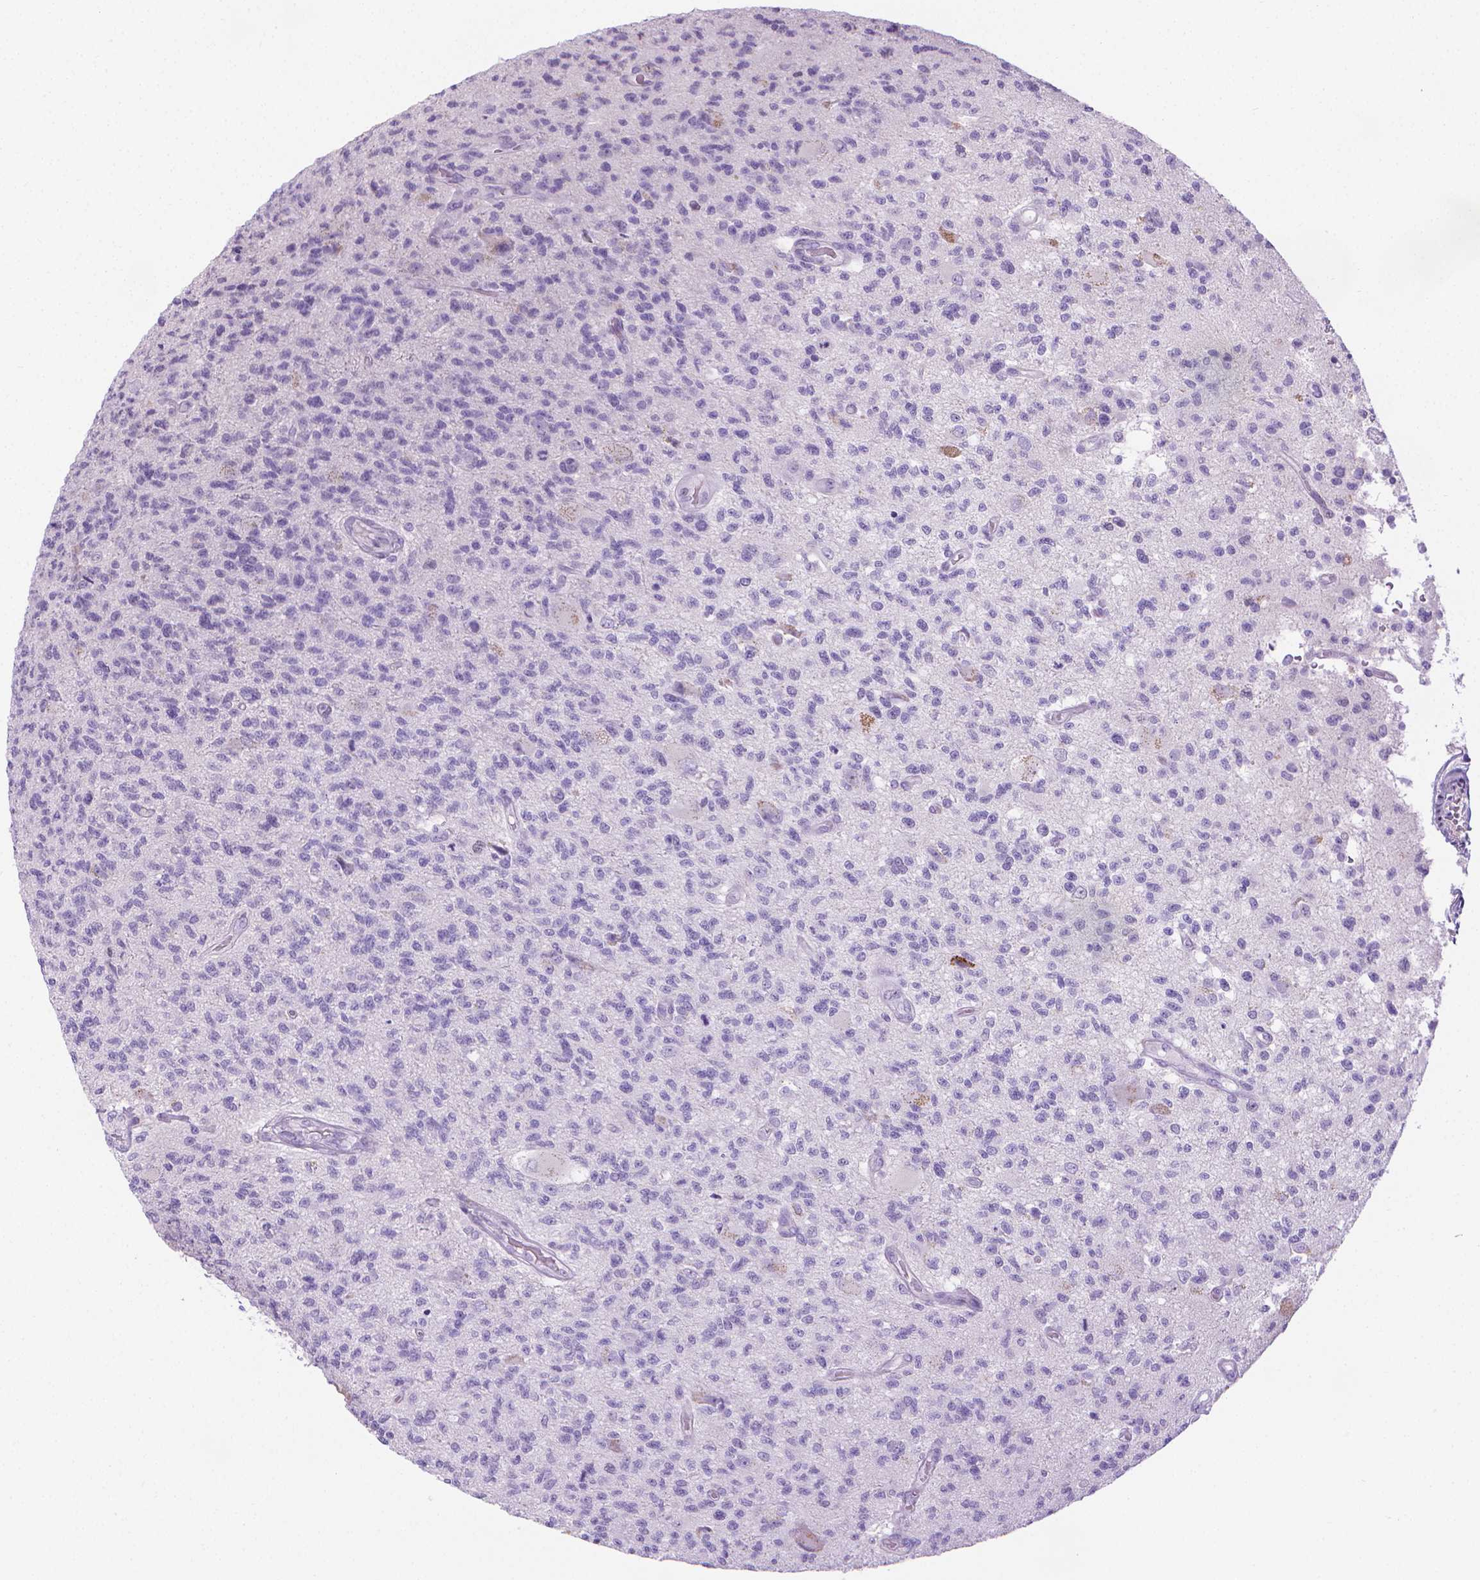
{"staining": {"intensity": "negative", "quantity": "none", "location": "none"}, "tissue": "glioma", "cell_type": "Tumor cells", "image_type": "cancer", "snomed": [{"axis": "morphology", "description": "Glioma, malignant, High grade"}, {"axis": "topography", "description": "Brain"}], "caption": "Immunohistochemical staining of glioma displays no significant positivity in tumor cells. (DAB (3,3'-diaminobenzidine) IHC with hematoxylin counter stain).", "gene": "SPAG6", "patient": {"sex": "male", "age": 56}}